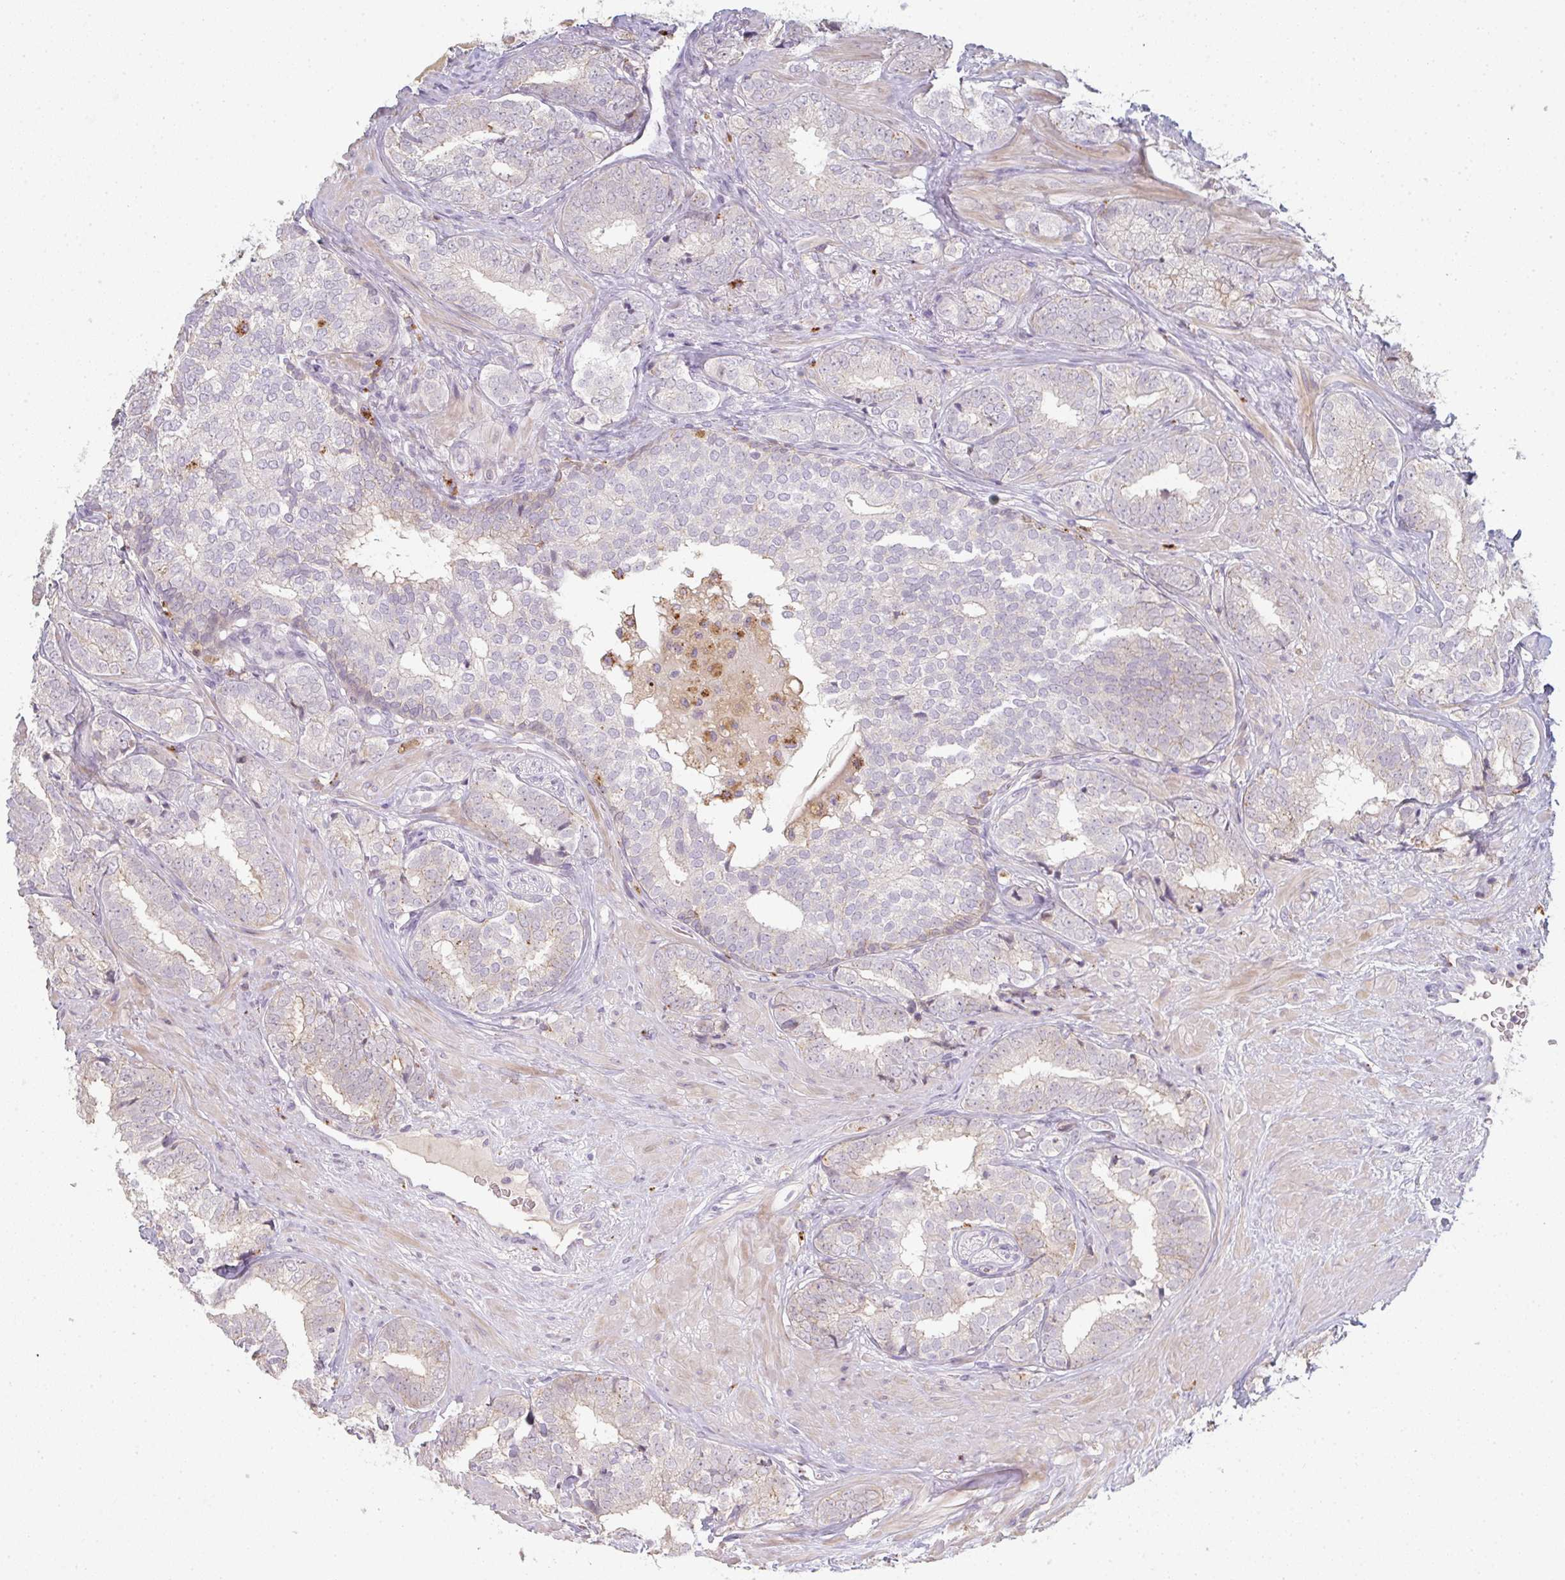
{"staining": {"intensity": "negative", "quantity": "none", "location": "none"}, "tissue": "prostate cancer", "cell_type": "Tumor cells", "image_type": "cancer", "snomed": [{"axis": "morphology", "description": "Adenocarcinoma, High grade"}, {"axis": "topography", "description": "Prostate"}], "caption": "High magnification brightfield microscopy of prostate cancer (high-grade adenocarcinoma) stained with DAB (brown) and counterstained with hematoxylin (blue): tumor cells show no significant staining.", "gene": "TMEM237", "patient": {"sex": "male", "age": 72}}